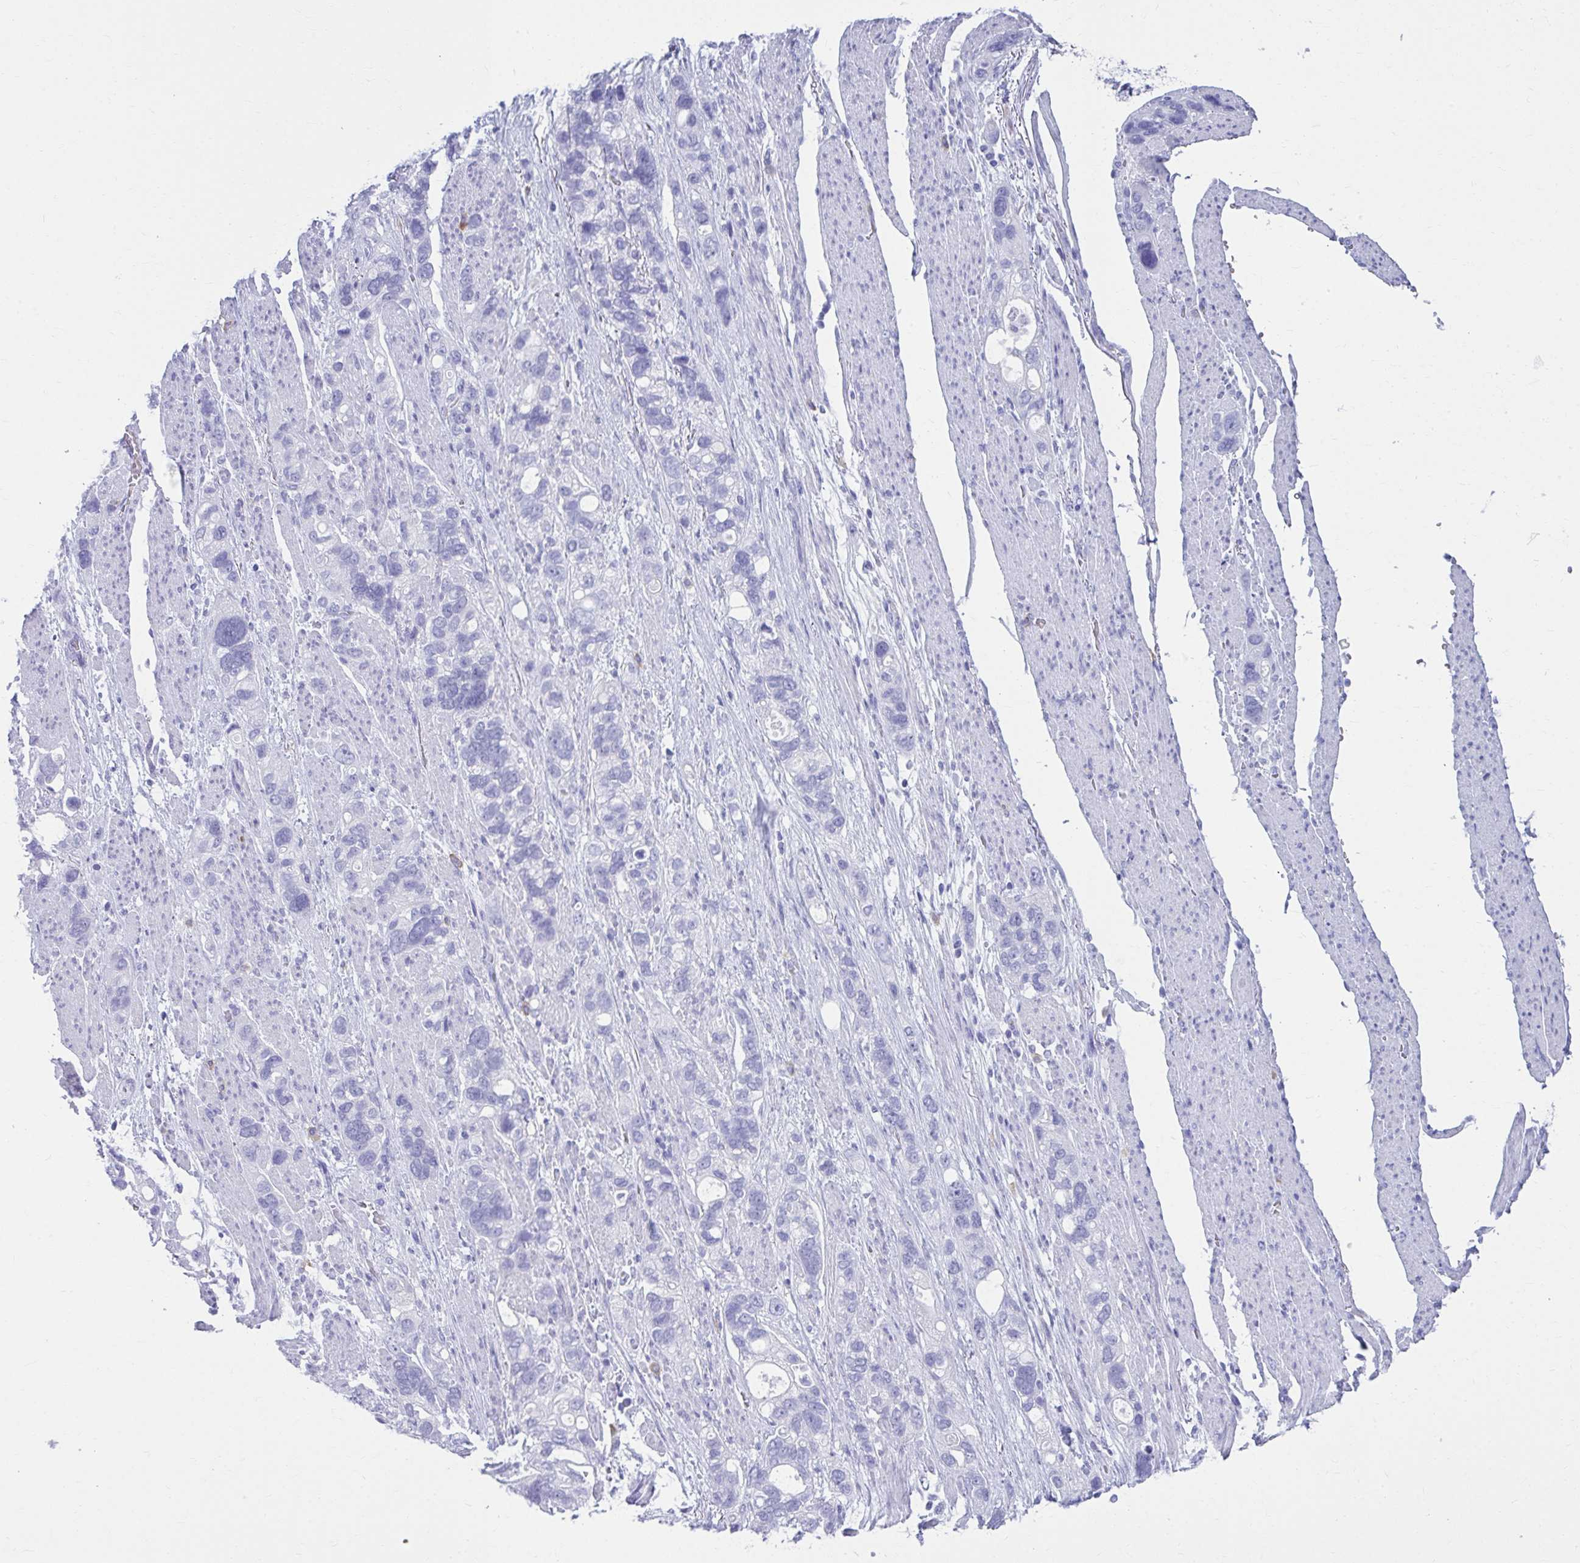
{"staining": {"intensity": "negative", "quantity": "none", "location": "none"}, "tissue": "stomach cancer", "cell_type": "Tumor cells", "image_type": "cancer", "snomed": [{"axis": "morphology", "description": "Adenocarcinoma, NOS"}, {"axis": "topography", "description": "Stomach, upper"}], "caption": "Protein analysis of stomach cancer demonstrates no significant positivity in tumor cells. (Brightfield microscopy of DAB (3,3'-diaminobenzidine) immunohistochemistry (IHC) at high magnification).", "gene": "ATP4B", "patient": {"sex": "female", "age": 81}}